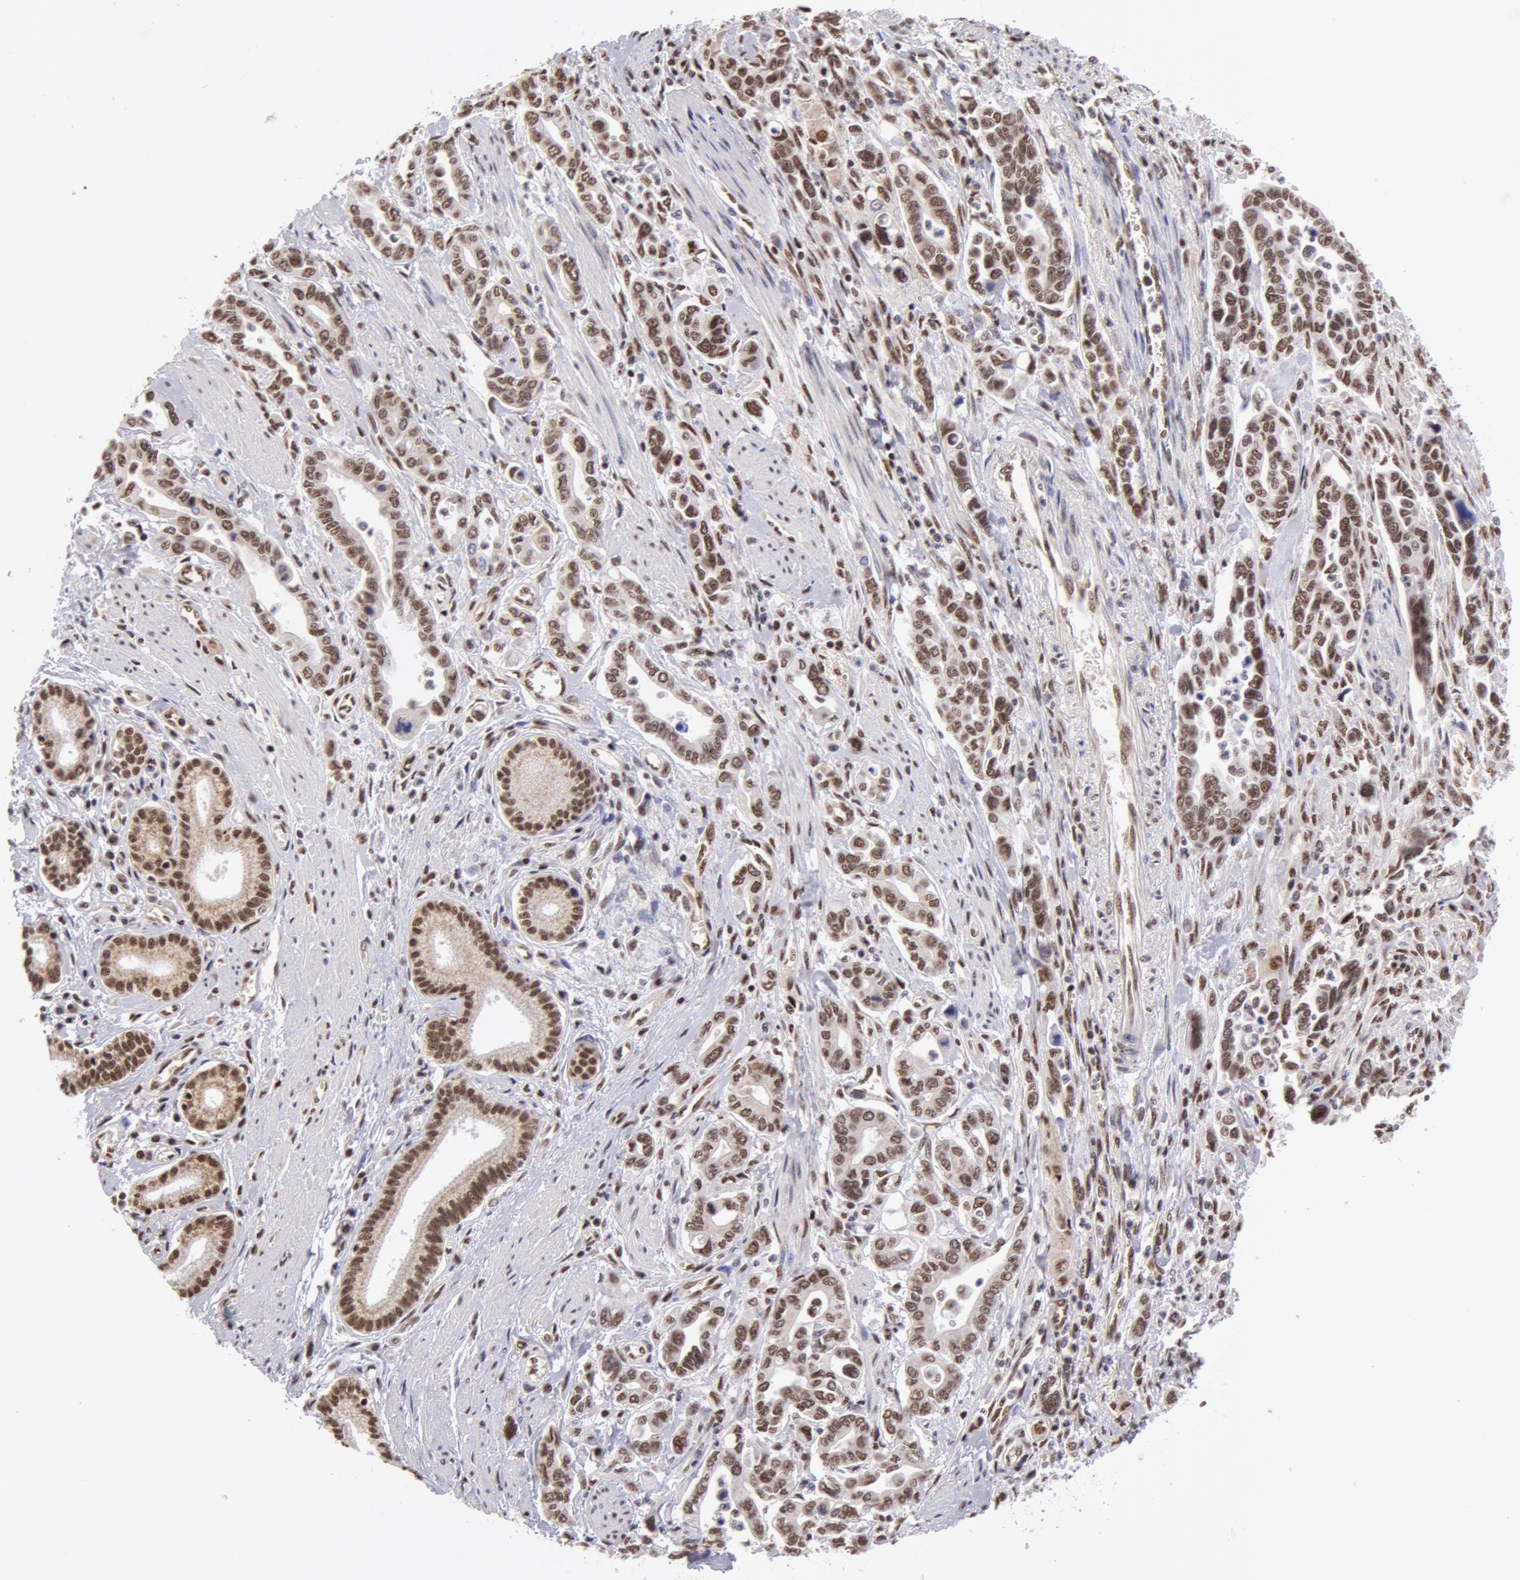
{"staining": {"intensity": "moderate", "quantity": ">75%", "location": "cytoplasmic/membranous,nuclear"}, "tissue": "pancreatic cancer", "cell_type": "Tumor cells", "image_type": "cancer", "snomed": [{"axis": "morphology", "description": "Adenocarcinoma, NOS"}, {"axis": "topography", "description": "Pancreas"}], "caption": "A photomicrograph showing moderate cytoplasmic/membranous and nuclear expression in about >75% of tumor cells in adenocarcinoma (pancreatic), as visualized by brown immunohistochemical staining.", "gene": "VRTN", "patient": {"sex": "female", "age": 57}}